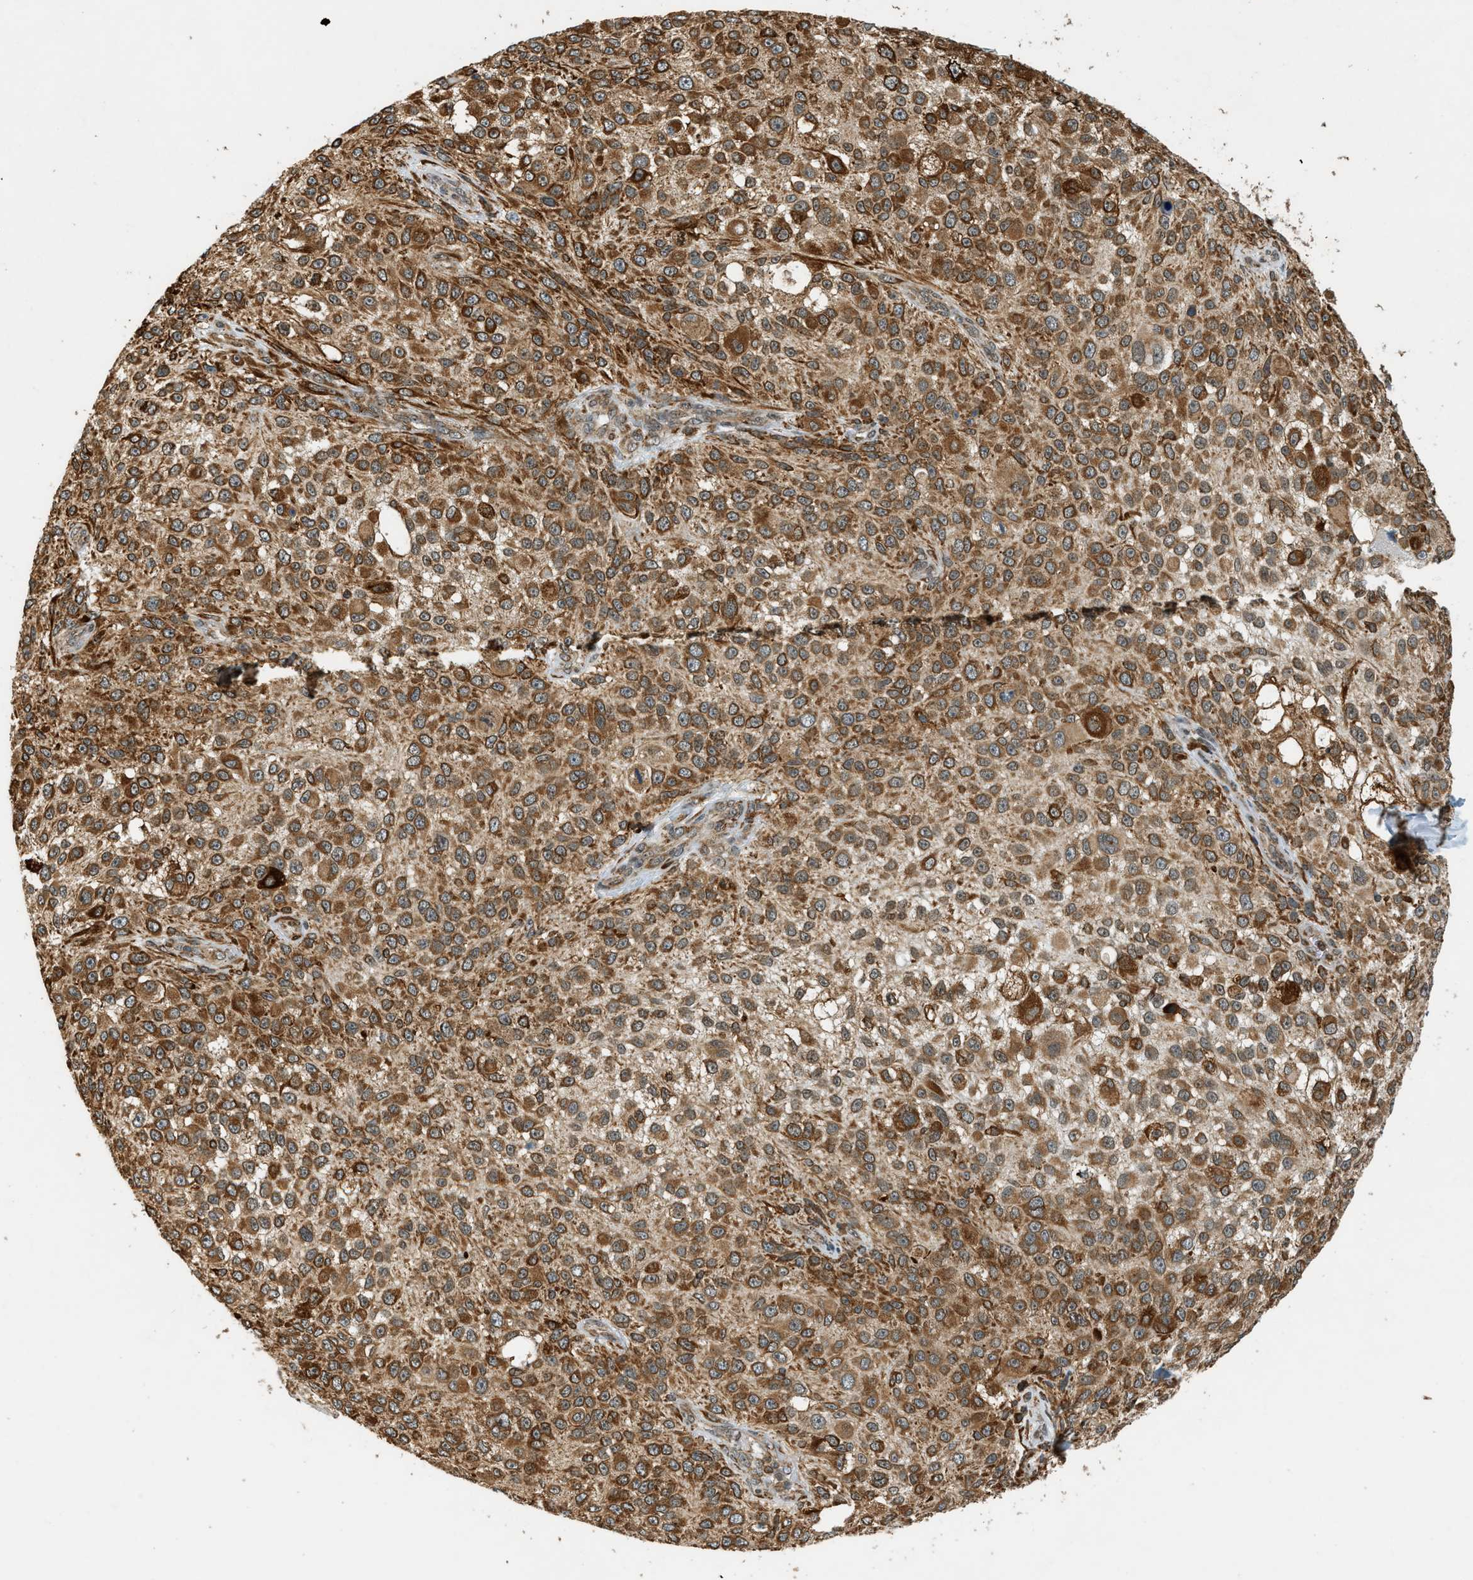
{"staining": {"intensity": "moderate", "quantity": ">75%", "location": "cytoplasmic/membranous,nuclear"}, "tissue": "melanoma", "cell_type": "Tumor cells", "image_type": "cancer", "snomed": [{"axis": "morphology", "description": "Necrosis, NOS"}, {"axis": "morphology", "description": "Malignant melanoma, NOS"}, {"axis": "topography", "description": "Skin"}], "caption": "A medium amount of moderate cytoplasmic/membranous and nuclear staining is seen in approximately >75% of tumor cells in malignant melanoma tissue.", "gene": "SEMA4D", "patient": {"sex": "female", "age": 87}}